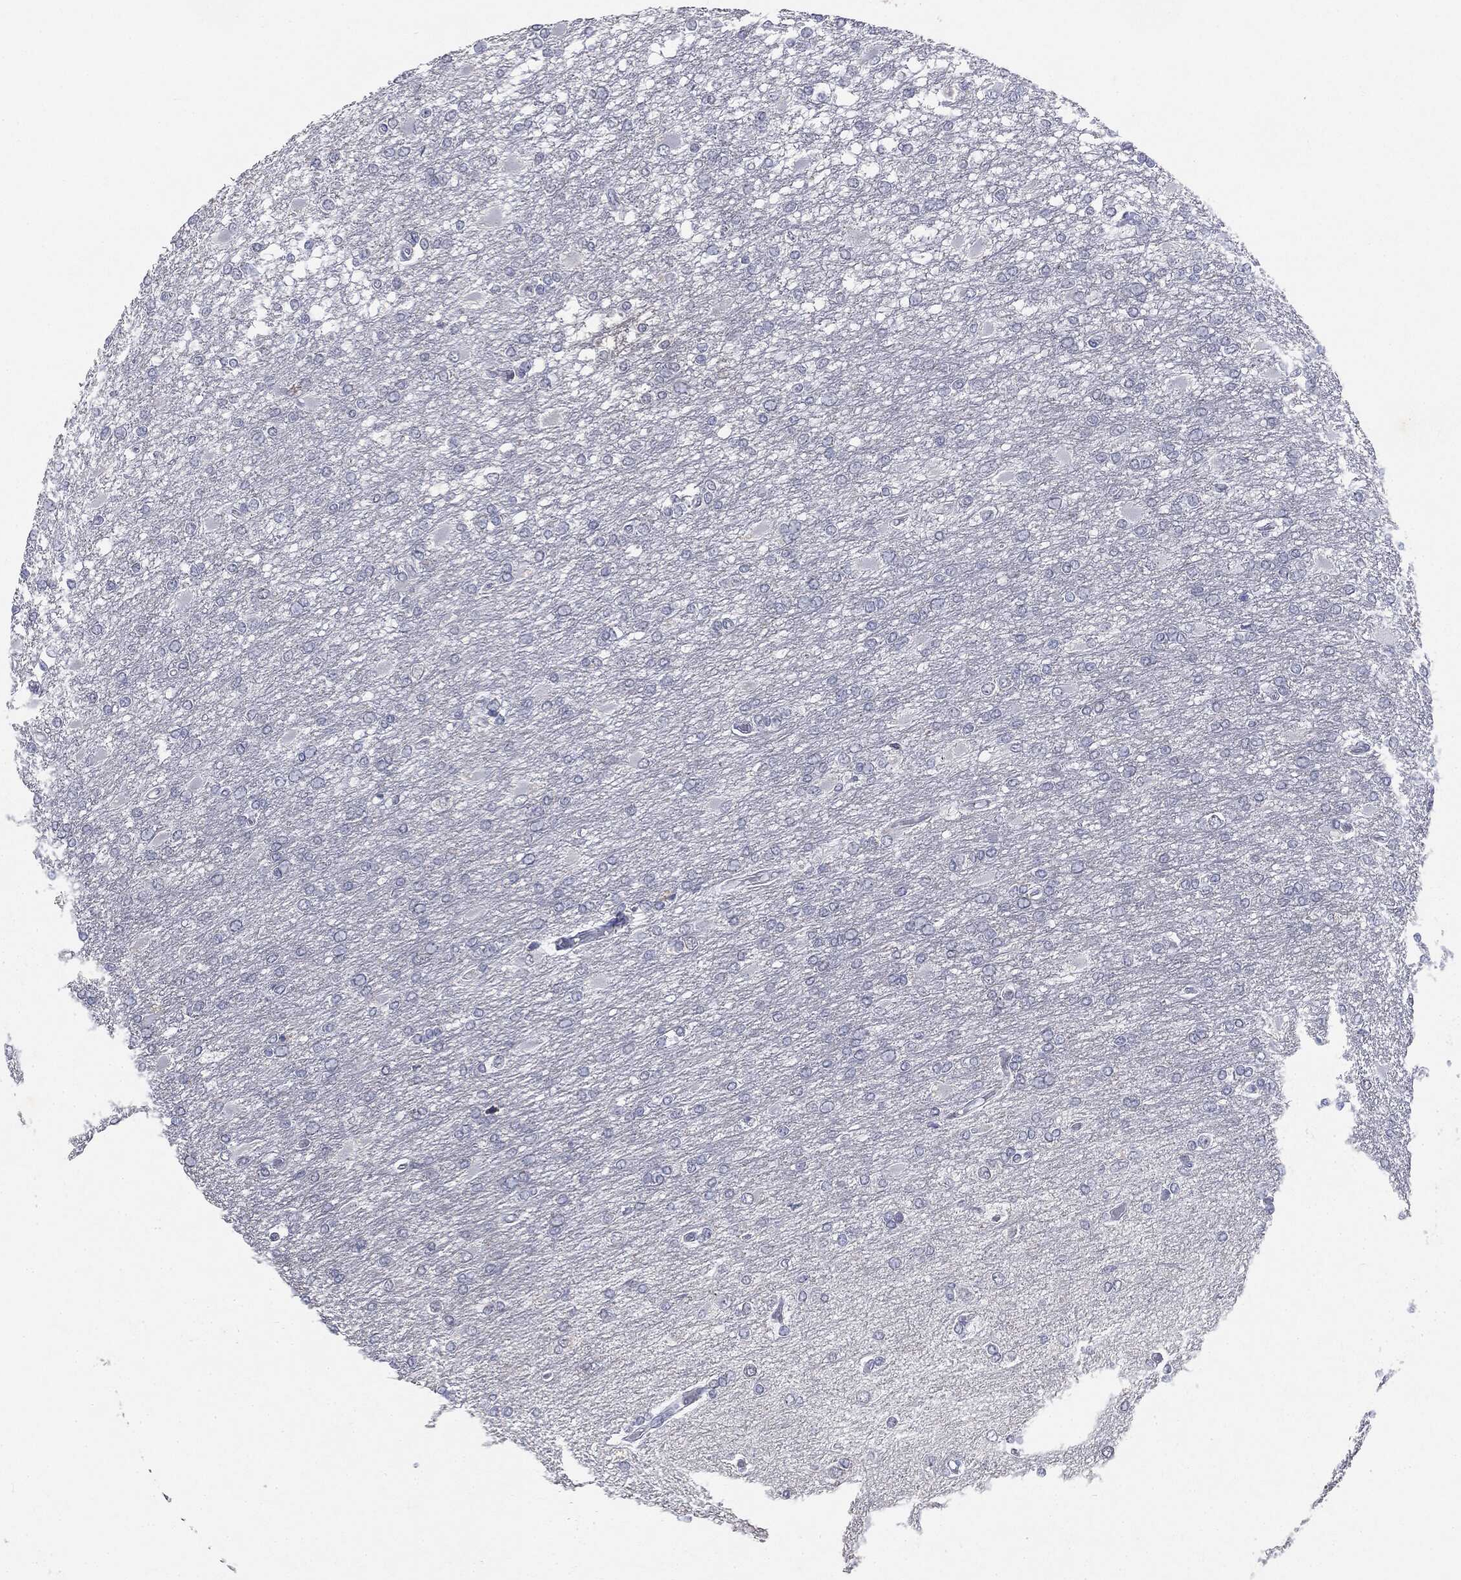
{"staining": {"intensity": "negative", "quantity": "none", "location": "none"}, "tissue": "glioma", "cell_type": "Tumor cells", "image_type": "cancer", "snomed": [{"axis": "morphology", "description": "Glioma, malignant, High grade"}, {"axis": "topography", "description": "Cerebral cortex"}], "caption": "High magnification brightfield microscopy of glioma stained with DAB (brown) and counterstained with hematoxylin (blue): tumor cells show no significant expression.", "gene": "SLC2A2", "patient": {"sex": "male", "age": 79}}